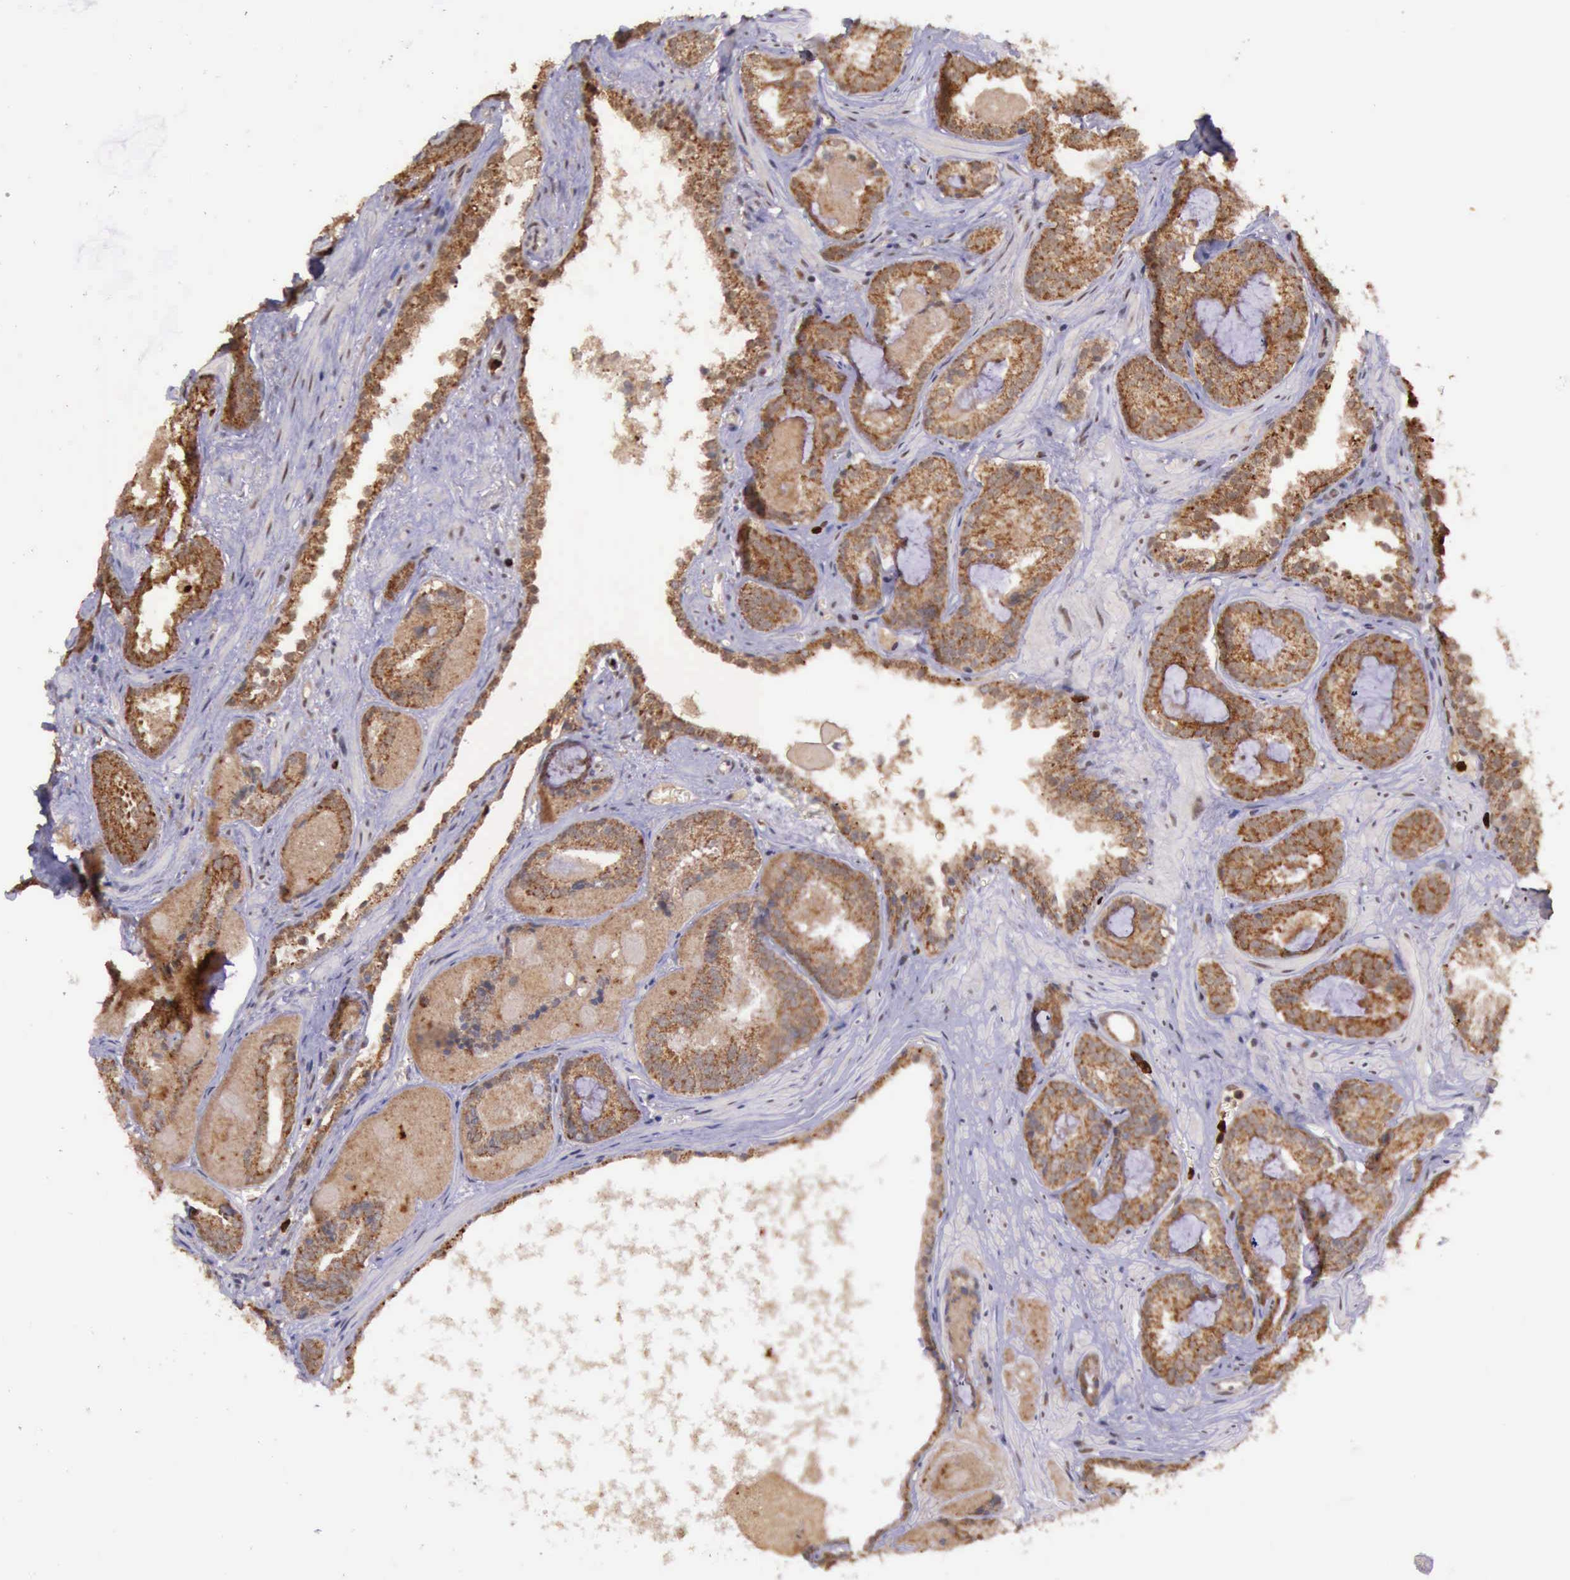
{"staining": {"intensity": "moderate", "quantity": ">75%", "location": "cytoplasmic/membranous"}, "tissue": "prostate cancer", "cell_type": "Tumor cells", "image_type": "cancer", "snomed": [{"axis": "morphology", "description": "Adenocarcinoma, Medium grade"}, {"axis": "topography", "description": "Prostate"}], "caption": "Prostate cancer stained with IHC exhibits moderate cytoplasmic/membranous staining in approximately >75% of tumor cells.", "gene": "ARMCX3", "patient": {"sex": "male", "age": 64}}